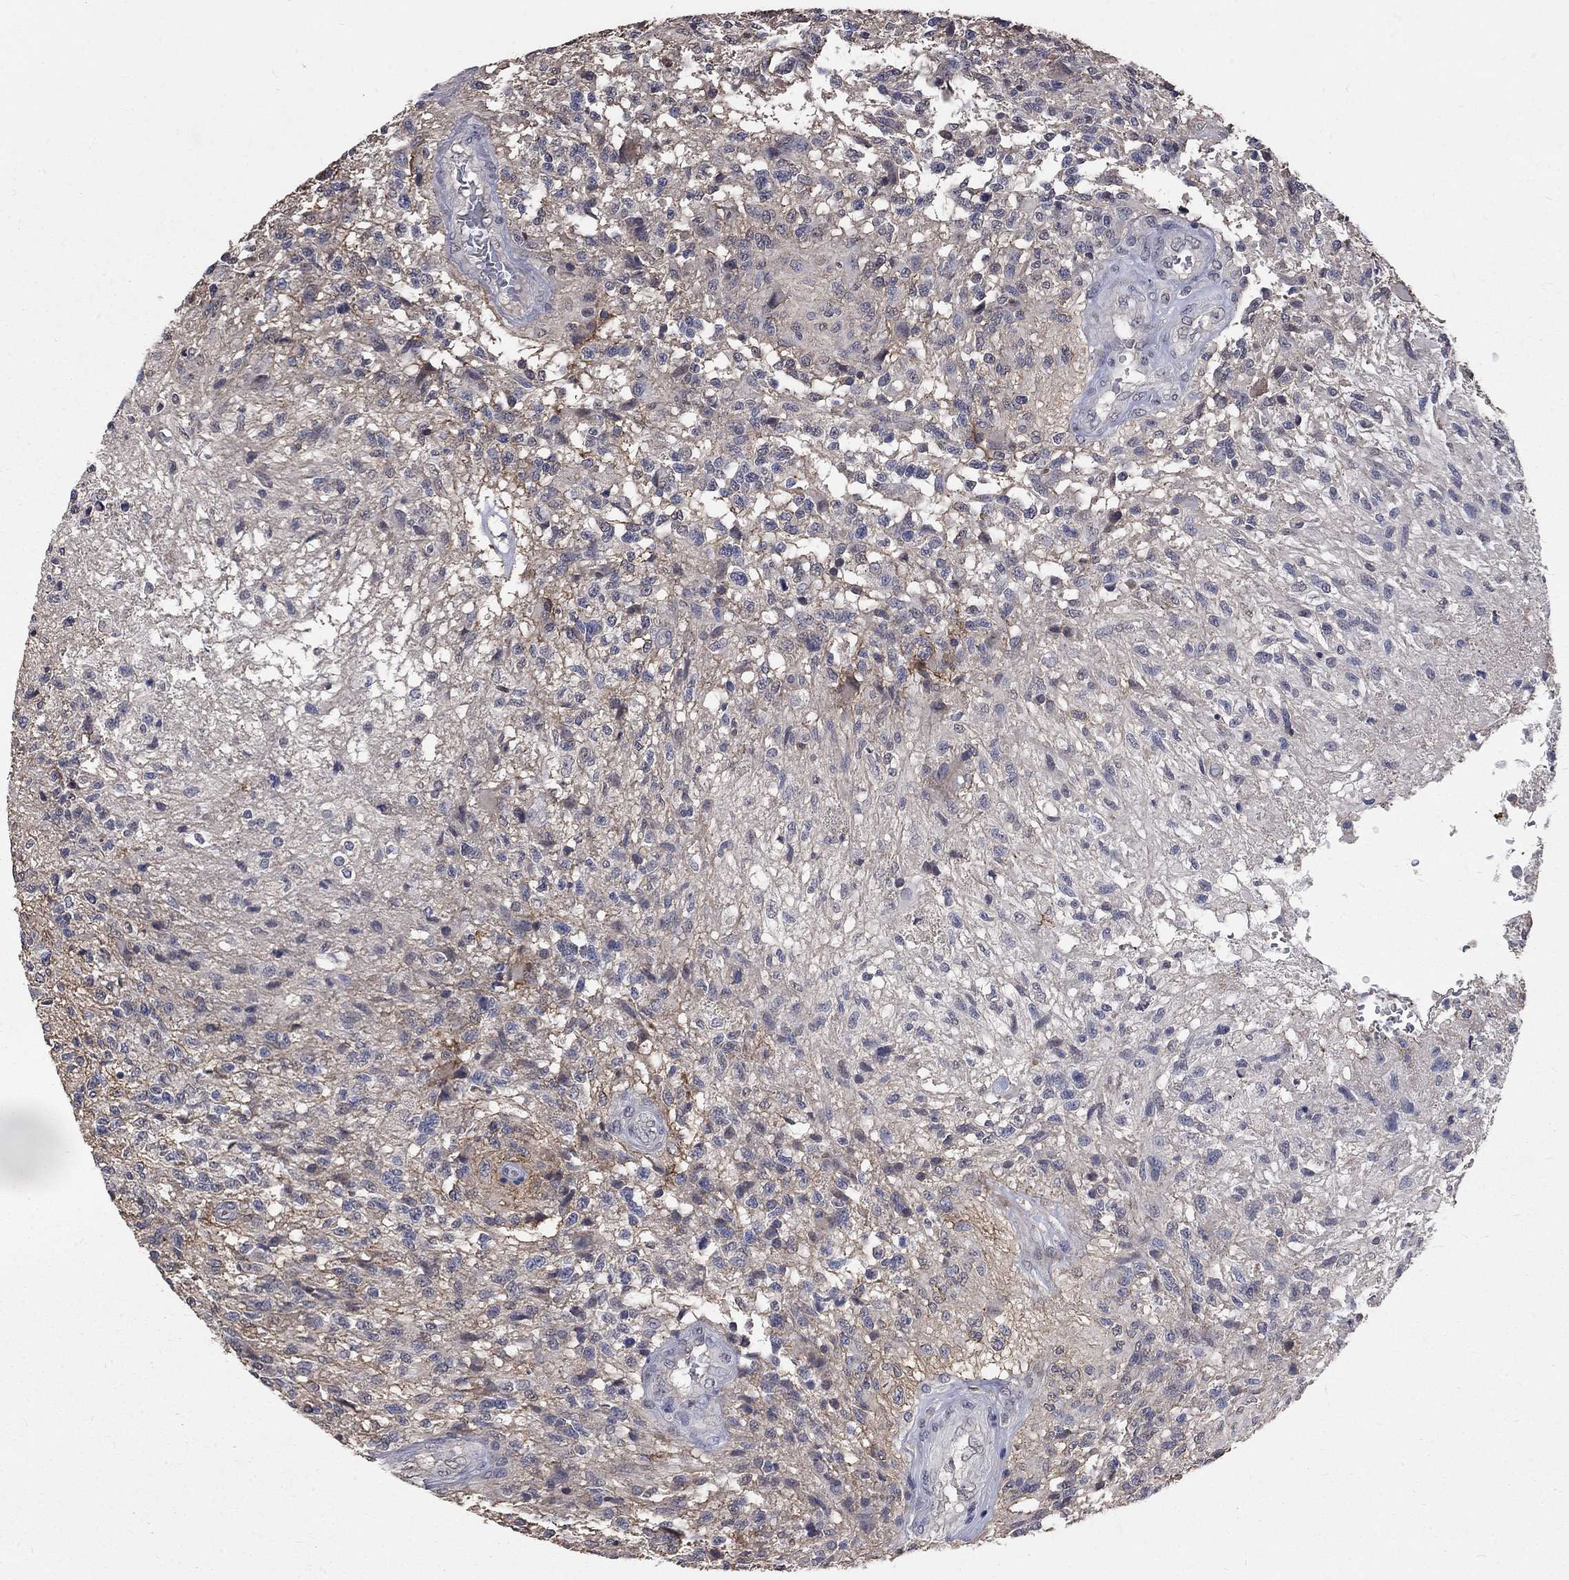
{"staining": {"intensity": "negative", "quantity": "none", "location": "none"}, "tissue": "glioma", "cell_type": "Tumor cells", "image_type": "cancer", "snomed": [{"axis": "morphology", "description": "Glioma, malignant, High grade"}, {"axis": "topography", "description": "Brain"}], "caption": "A micrograph of glioma stained for a protein reveals no brown staining in tumor cells.", "gene": "CHST5", "patient": {"sex": "male", "age": 56}}